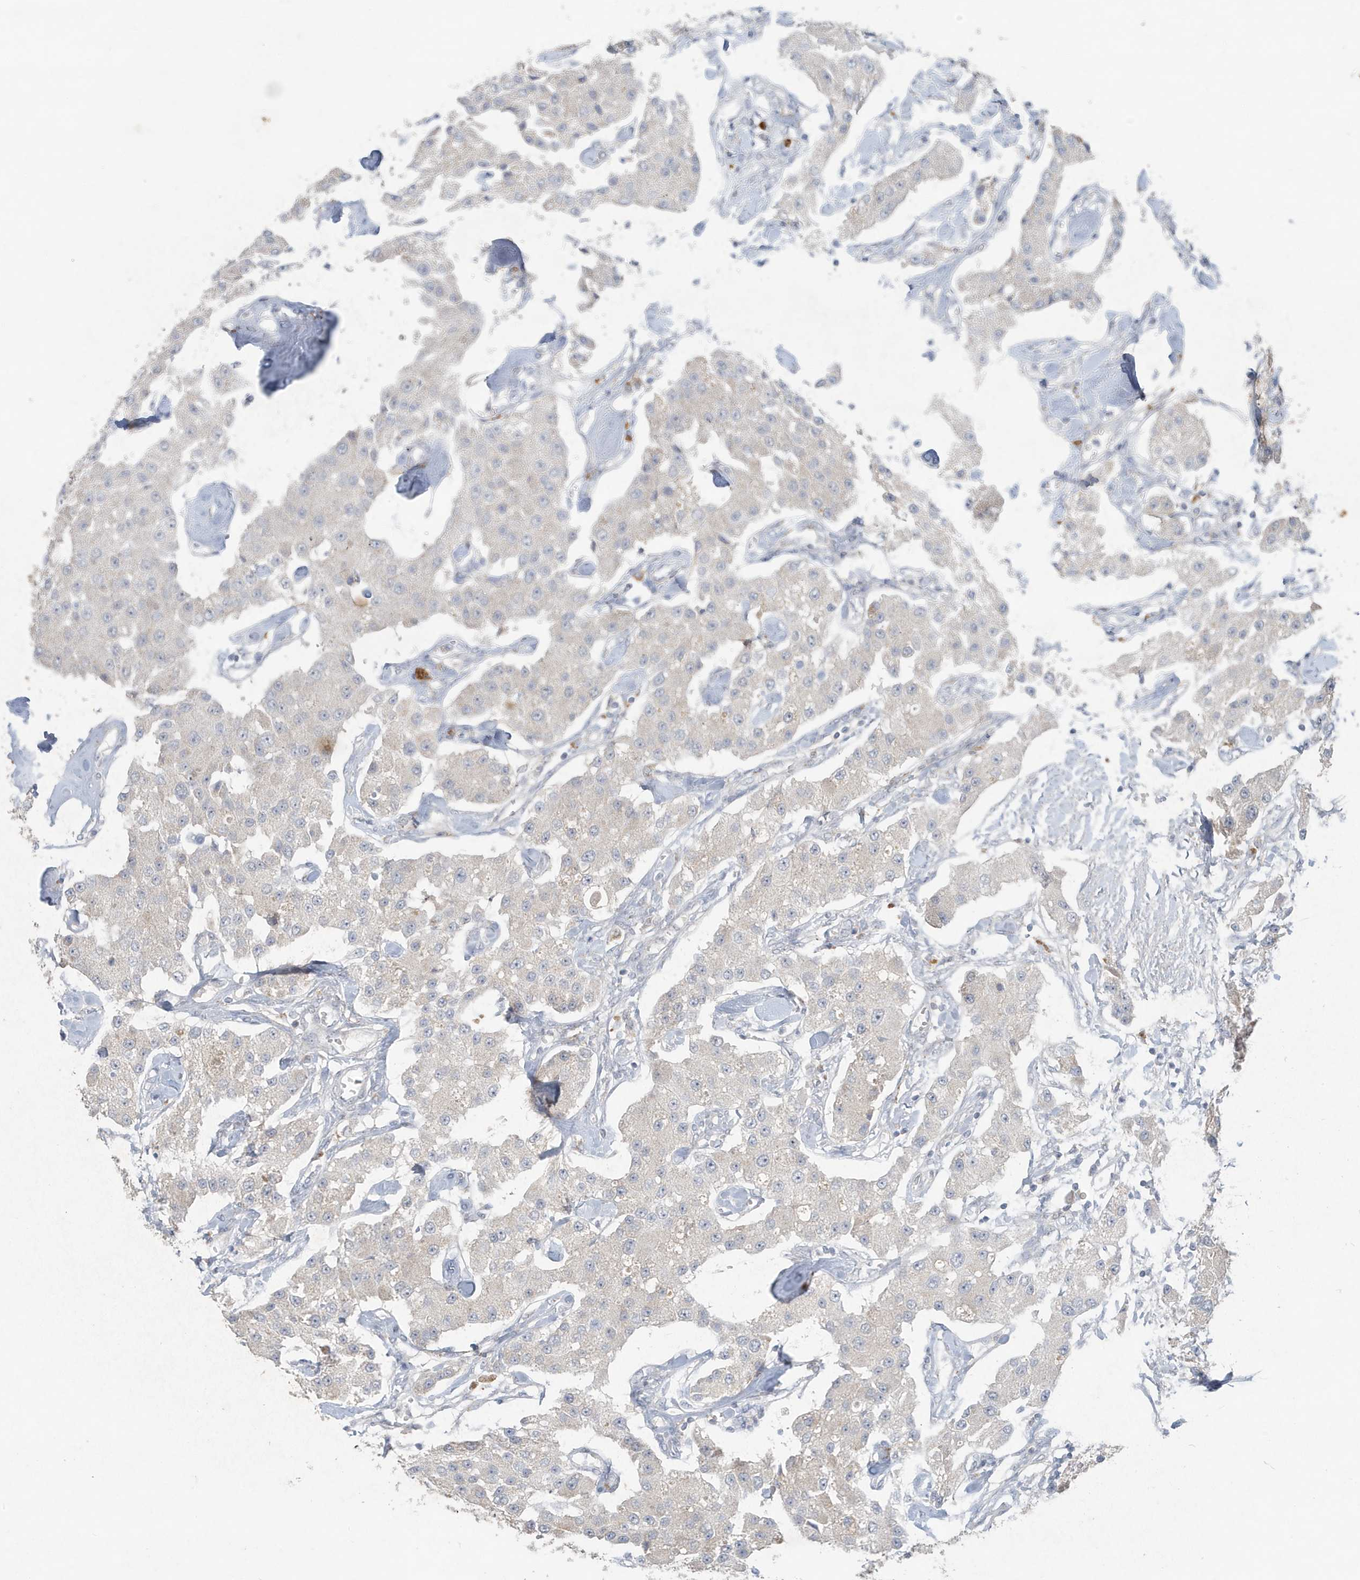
{"staining": {"intensity": "negative", "quantity": "none", "location": "none"}, "tissue": "carcinoid", "cell_type": "Tumor cells", "image_type": "cancer", "snomed": [{"axis": "morphology", "description": "Carcinoid, malignant, NOS"}, {"axis": "topography", "description": "Pancreas"}], "caption": "IHC histopathology image of malignant carcinoid stained for a protein (brown), which exhibits no positivity in tumor cells. Brightfield microscopy of IHC stained with DAB (brown) and hematoxylin (blue), captured at high magnification.", "gene": "C1RL", "patient": {"sex": "male", "age": 41}}